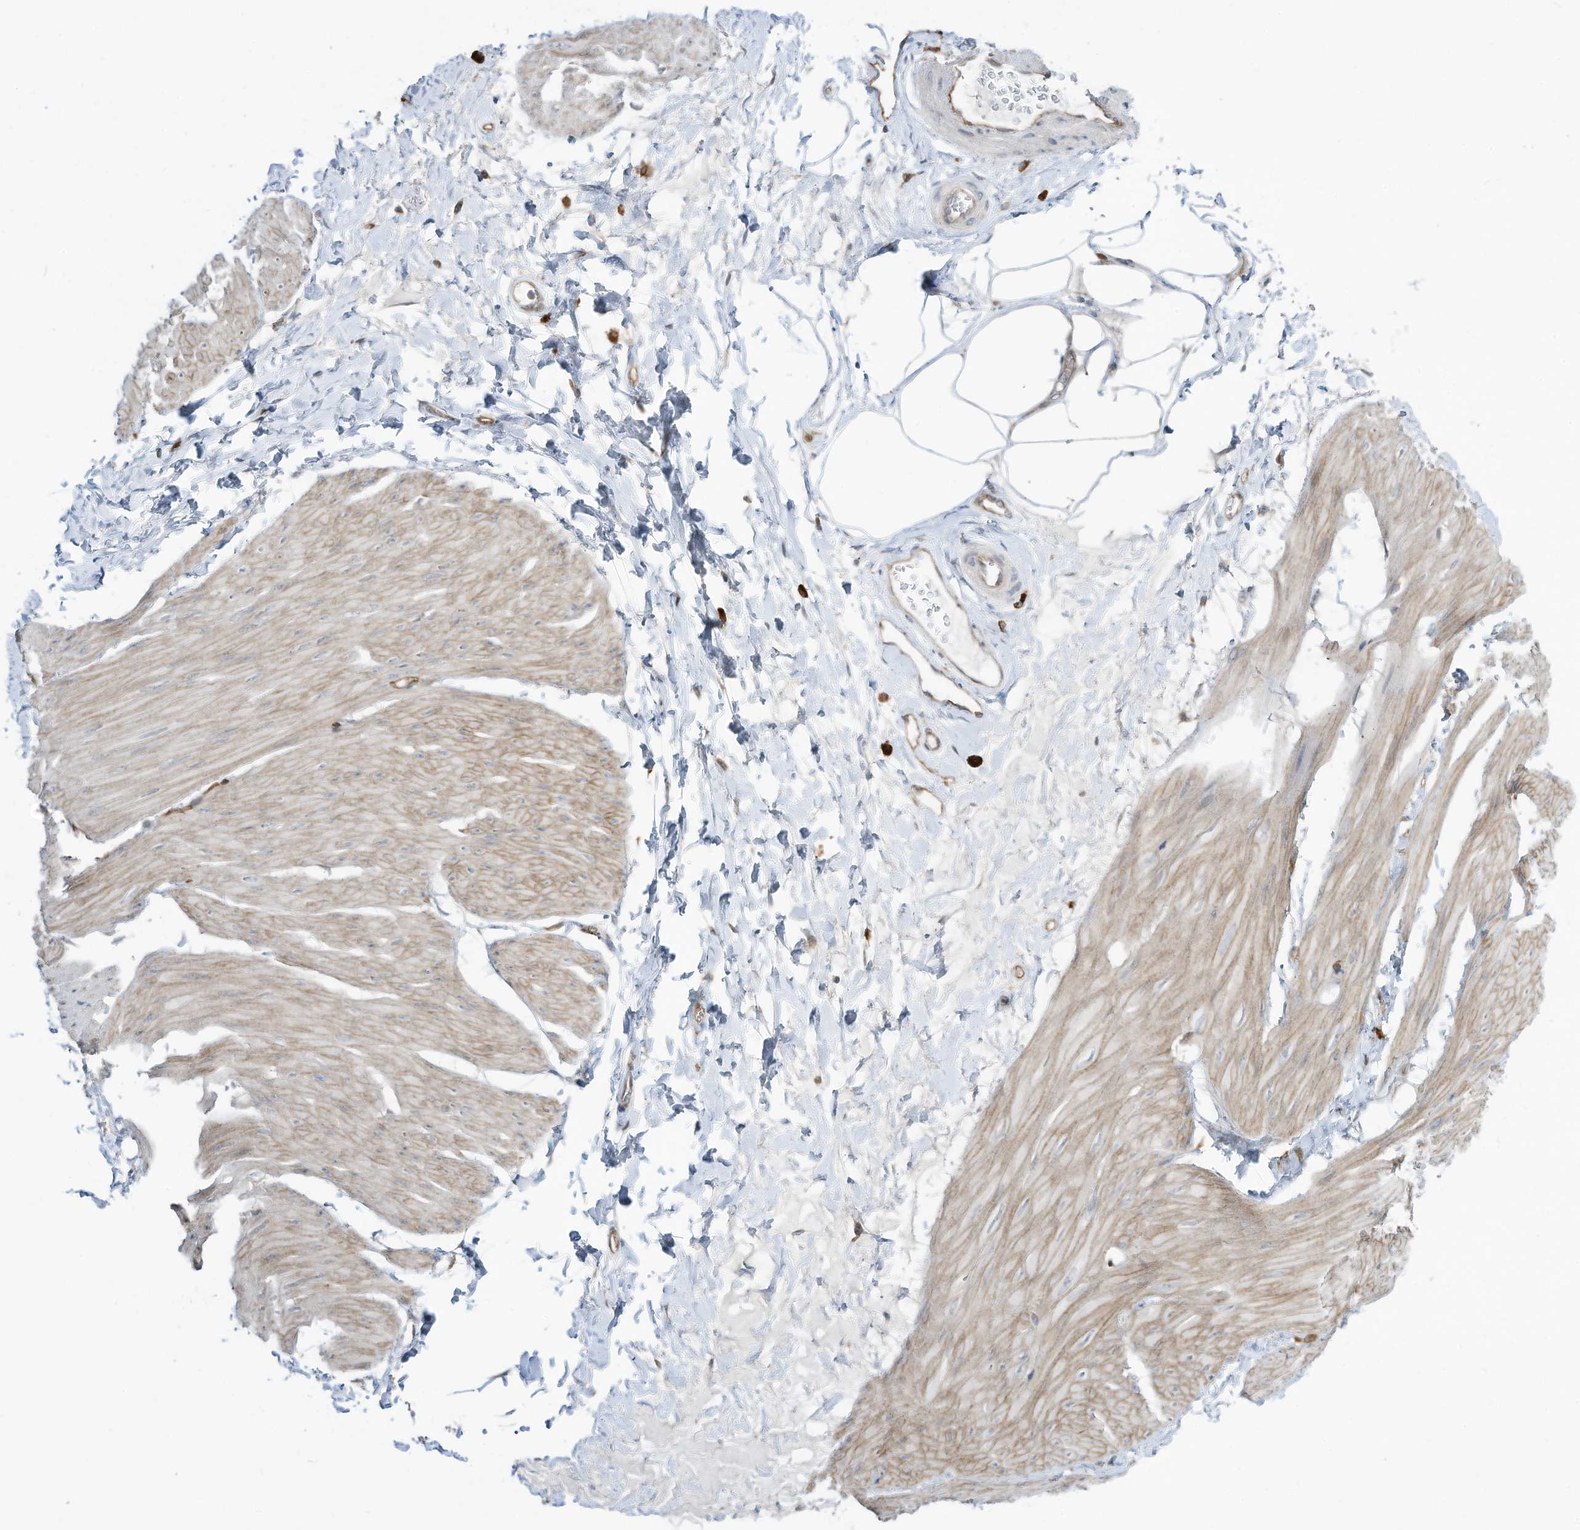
{"staining": {"intensity": "weak", "quantity": "25%-75%", "location": "cytoplasmic/membranous"}, "tissue": "smooth muscle", "cell_type": "Smooth muscle cells", "image_type": "normal", "snomed": [{"axis": "morphology", "description": "Urothelial carcinoma, High grade"}, {"axis": "topography", "description": "Urinary bladder"}], "caption": "This is a histology image of immunohistochemistry staining of normal smooth muscle, which shows weak staining in the cytoplasmic/membranous of smooth muscle cells.", "gene": "DZIP3", "patient": {"sex": "male", "age": 46}}